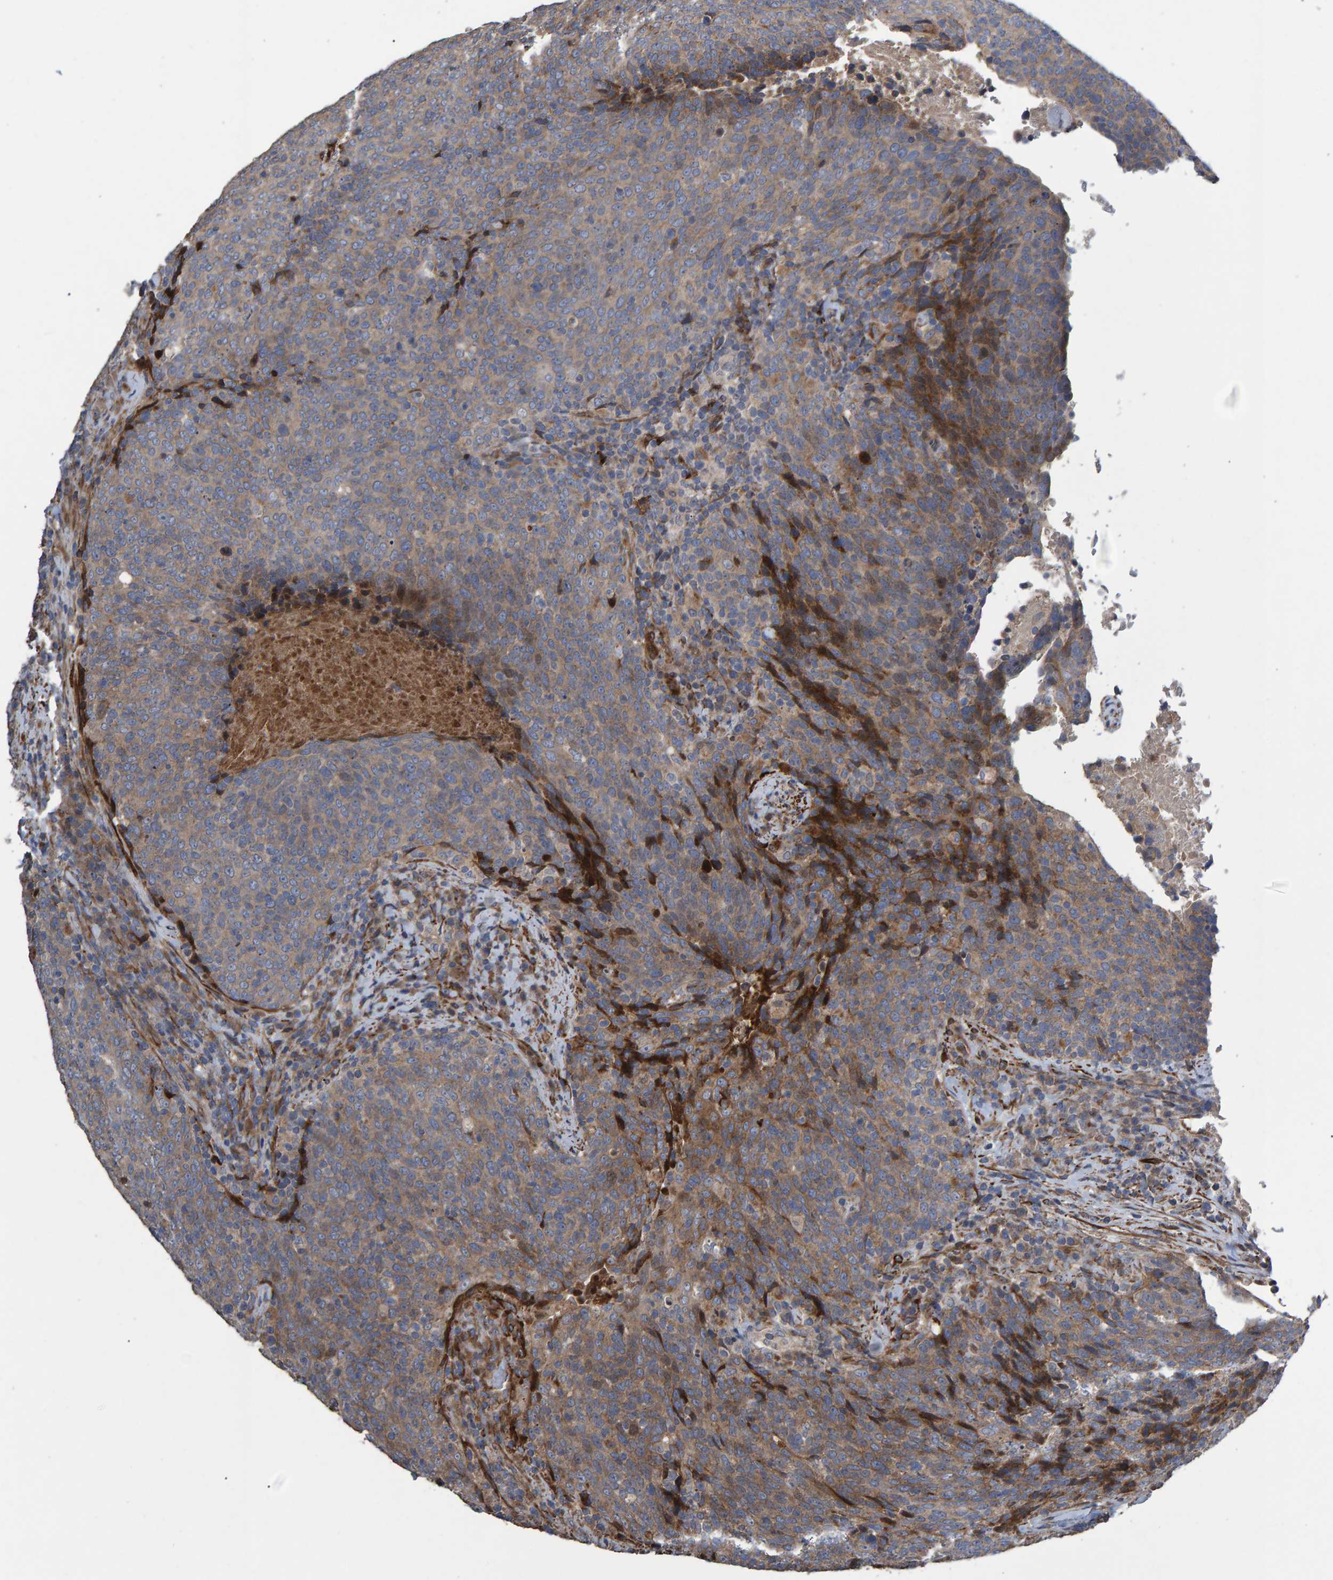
{"staining": {"intensity": "weak", "quantity": ">75%", "location": "cytoplasmic/membranous"}, "tissue": "head and neck cancer", "cell_type": "Tumor cells", "image_type": "cancer", "snomed": [{"axis": "morphology", "description": "Squamous cell carcinoma, NOS"}, {"axis": "morphology", "description": "Squamous cell carcinoma, metastatic, NOS"}, {"axis": "topography", "description": "Lymph node"}, {"axis": "topography", "description": "Head-Neck"}], "caption": "Immunohistochemistry micrograph of neoplastic tissue: human head and neck cancer stained using immunohistochemistry (IHC) exhibits low levels of weak protein expression localized specifically in the cytoplasmic/membranous of tumor cells, appearing as a cytoplasmic/membranous brown color.", "gene": "SLIT2", "patient": {"sex": "male", "age": 62}}